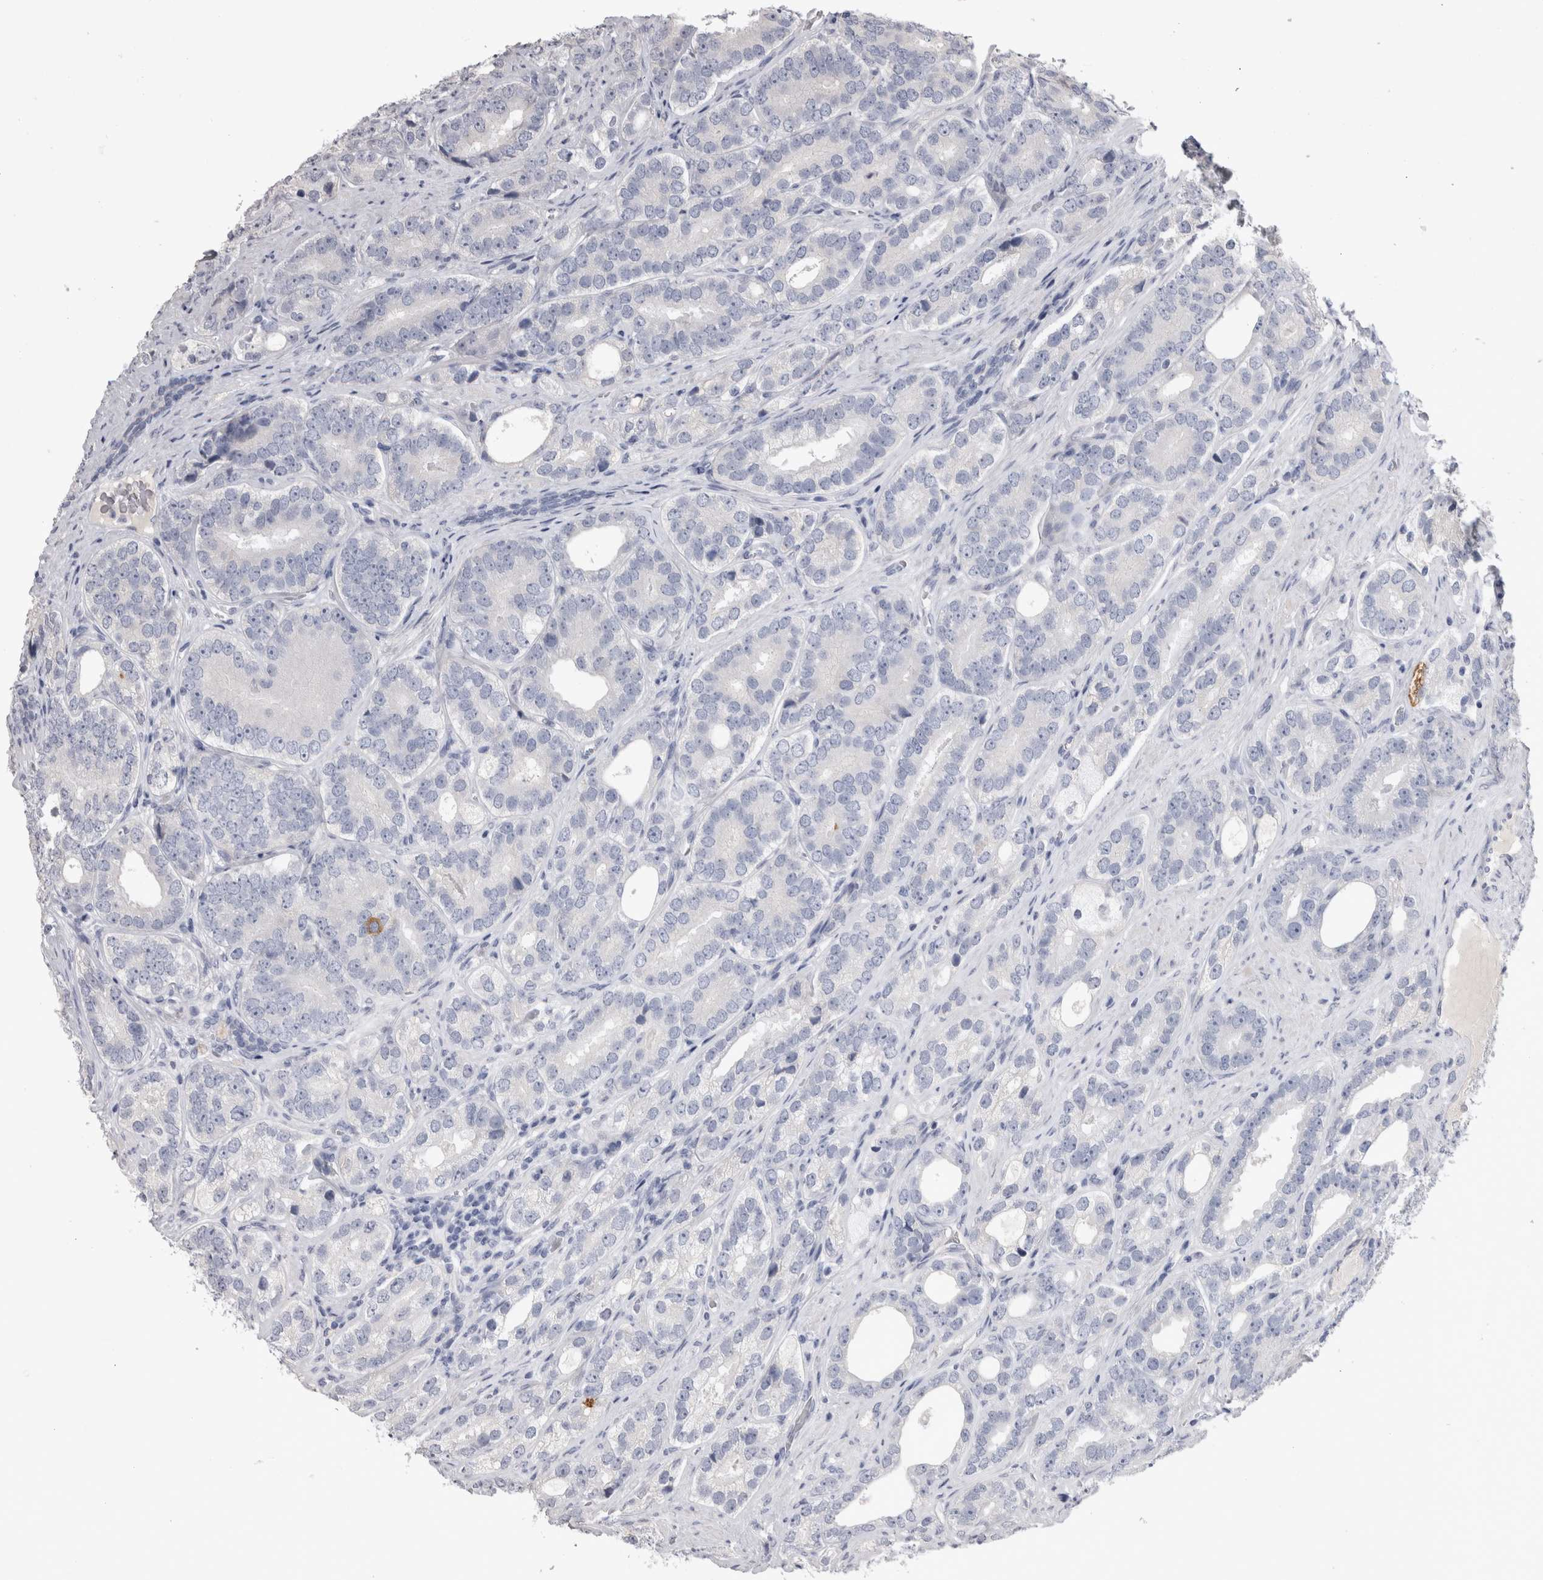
{"staining": {"intensity": "negative", "quantity": "none", "location": "none"}, "tissue": "prostate cancer", "cell_type": "Tumor cells", "image_type": "cancer", "snomed": [{"axis": "morphology", "description": "Adenocarcinoma, High grade"}, {"axis": "topography", "description": "Prostate"}], "caption": "Photomicrograph shows no protein expression in tumor cells of prostate high-grade adenocarcinoma tissue.", "gene": "ADAM2", "patient": {"sex": "male", "age": 56}}